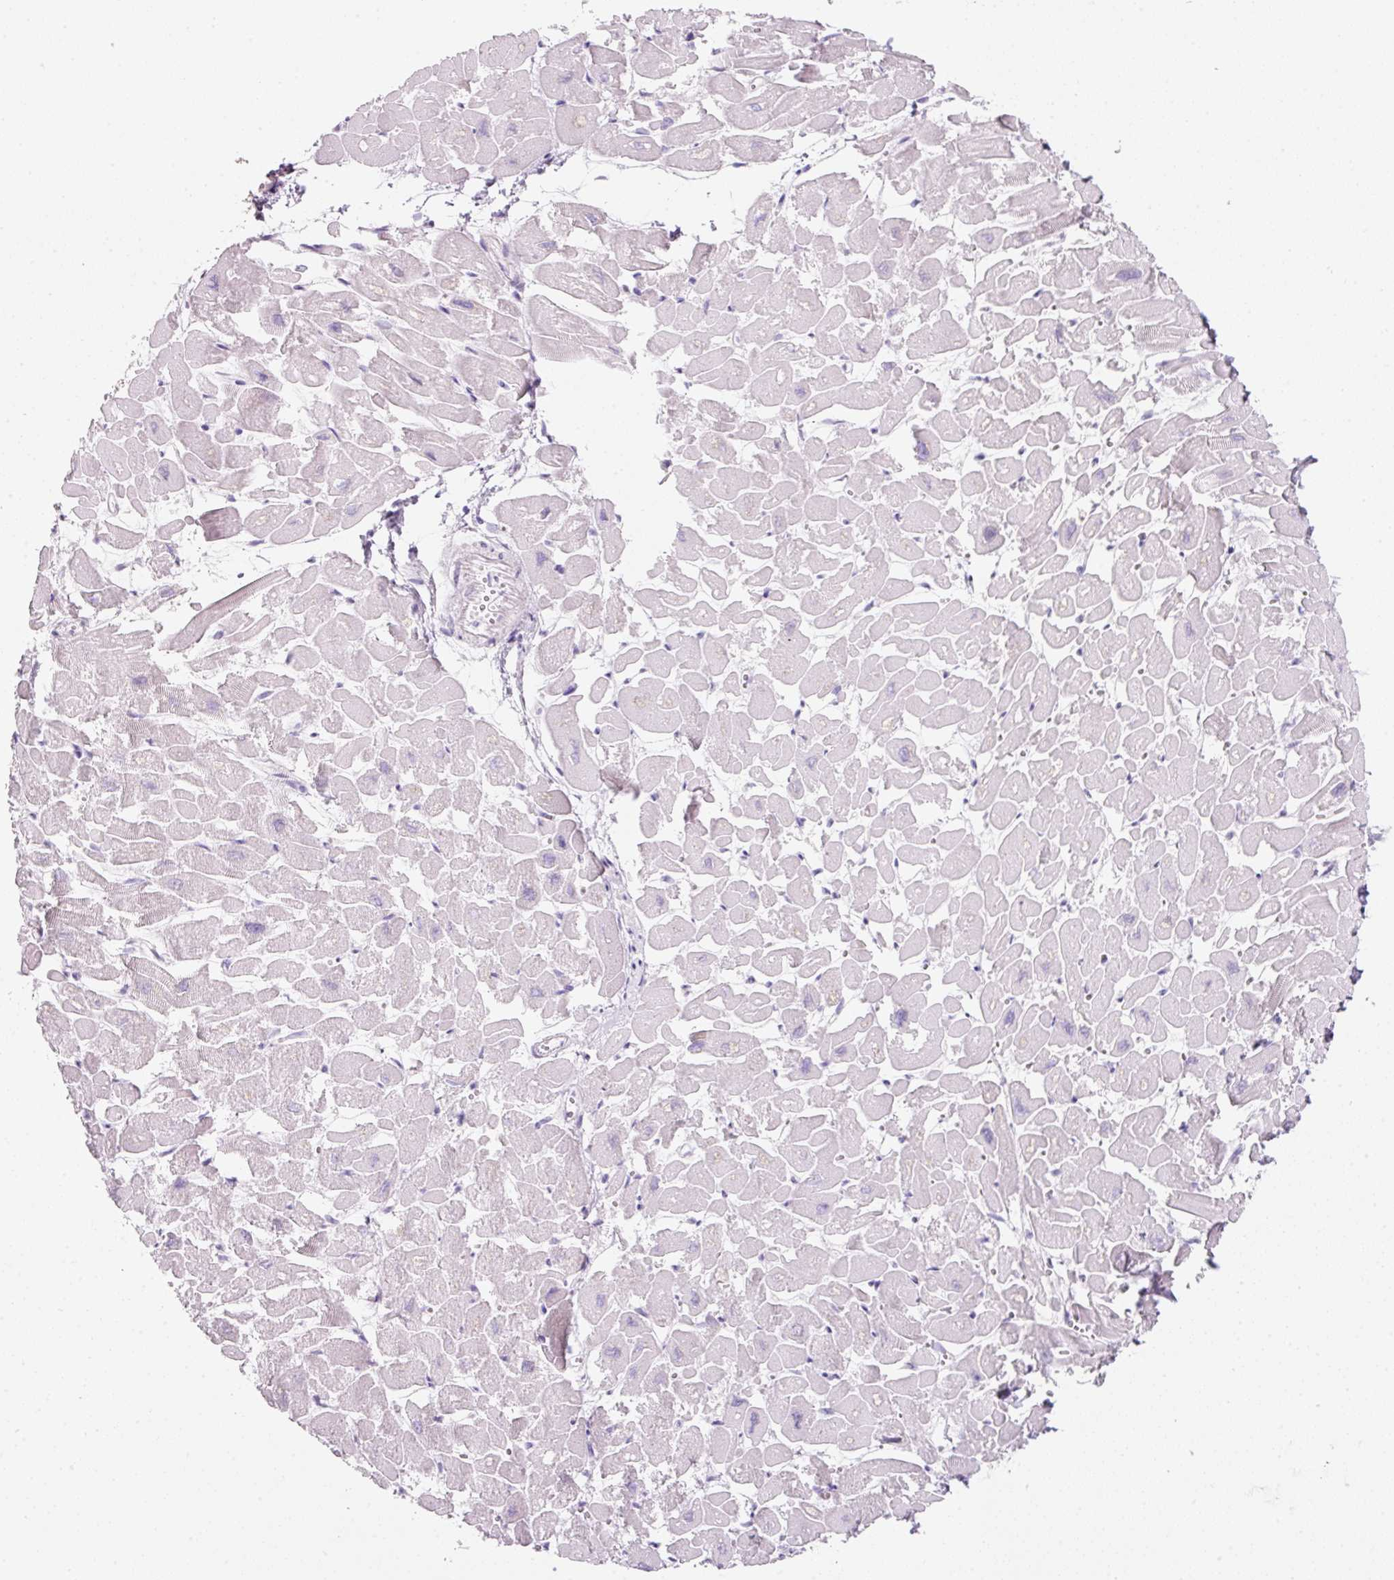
{"staining": {"intensity": "negative", "quantity": "none", "location": "none"}, "tissue": "heart muscle", "cell_type": "Cardiomyocytes", "image_type": "normal", "snomed": [{"axis": "morphology", "description": "Normal tissue, NOS"}, {"axis": "topography", "description": "Heart"}], "caption": "A photomicrograph of human heart muscle is negative for staining in cardiomyocytes.", "gene": "SLC2A2", "patient": {"sex": "male", "age": 54}}